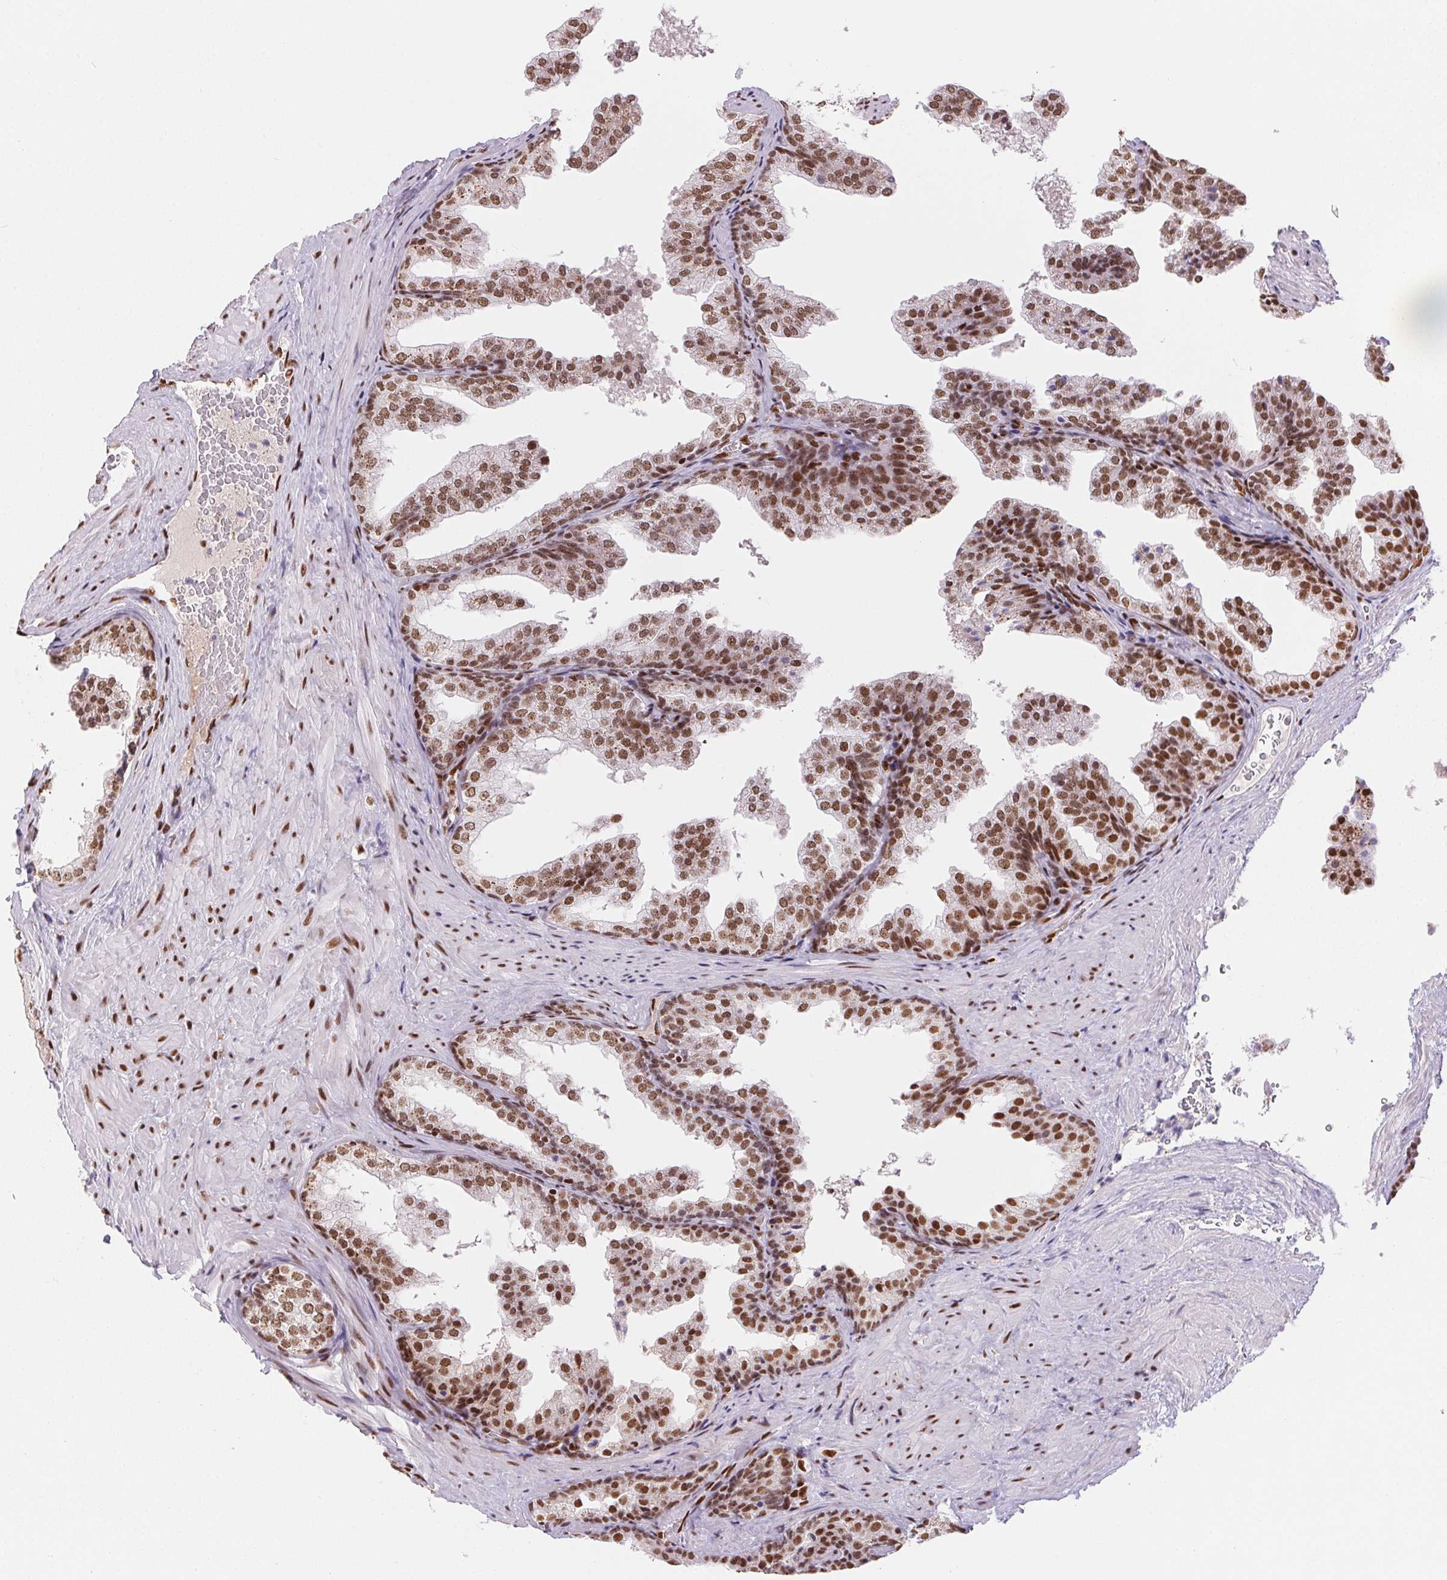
{"staining": {"intensity": "moderate", "quantity": ">75%", "location": "nuclear"}, "tissue": "prostate", "cell_type": "Glandular cells", "image_type": "normal", "snomed": [{"axis": "morphology", "description": "Normal tissue, NOS"}, {"axis": "topography", "description": "Prostate"}], "caption": "Immunohistochemical staining of normal prostate displays moderate nuclear protein positivity in approximately >75% of glandular cells.", "gene": "ZNF80", "patient": {"sex": "male", "age": 37}}